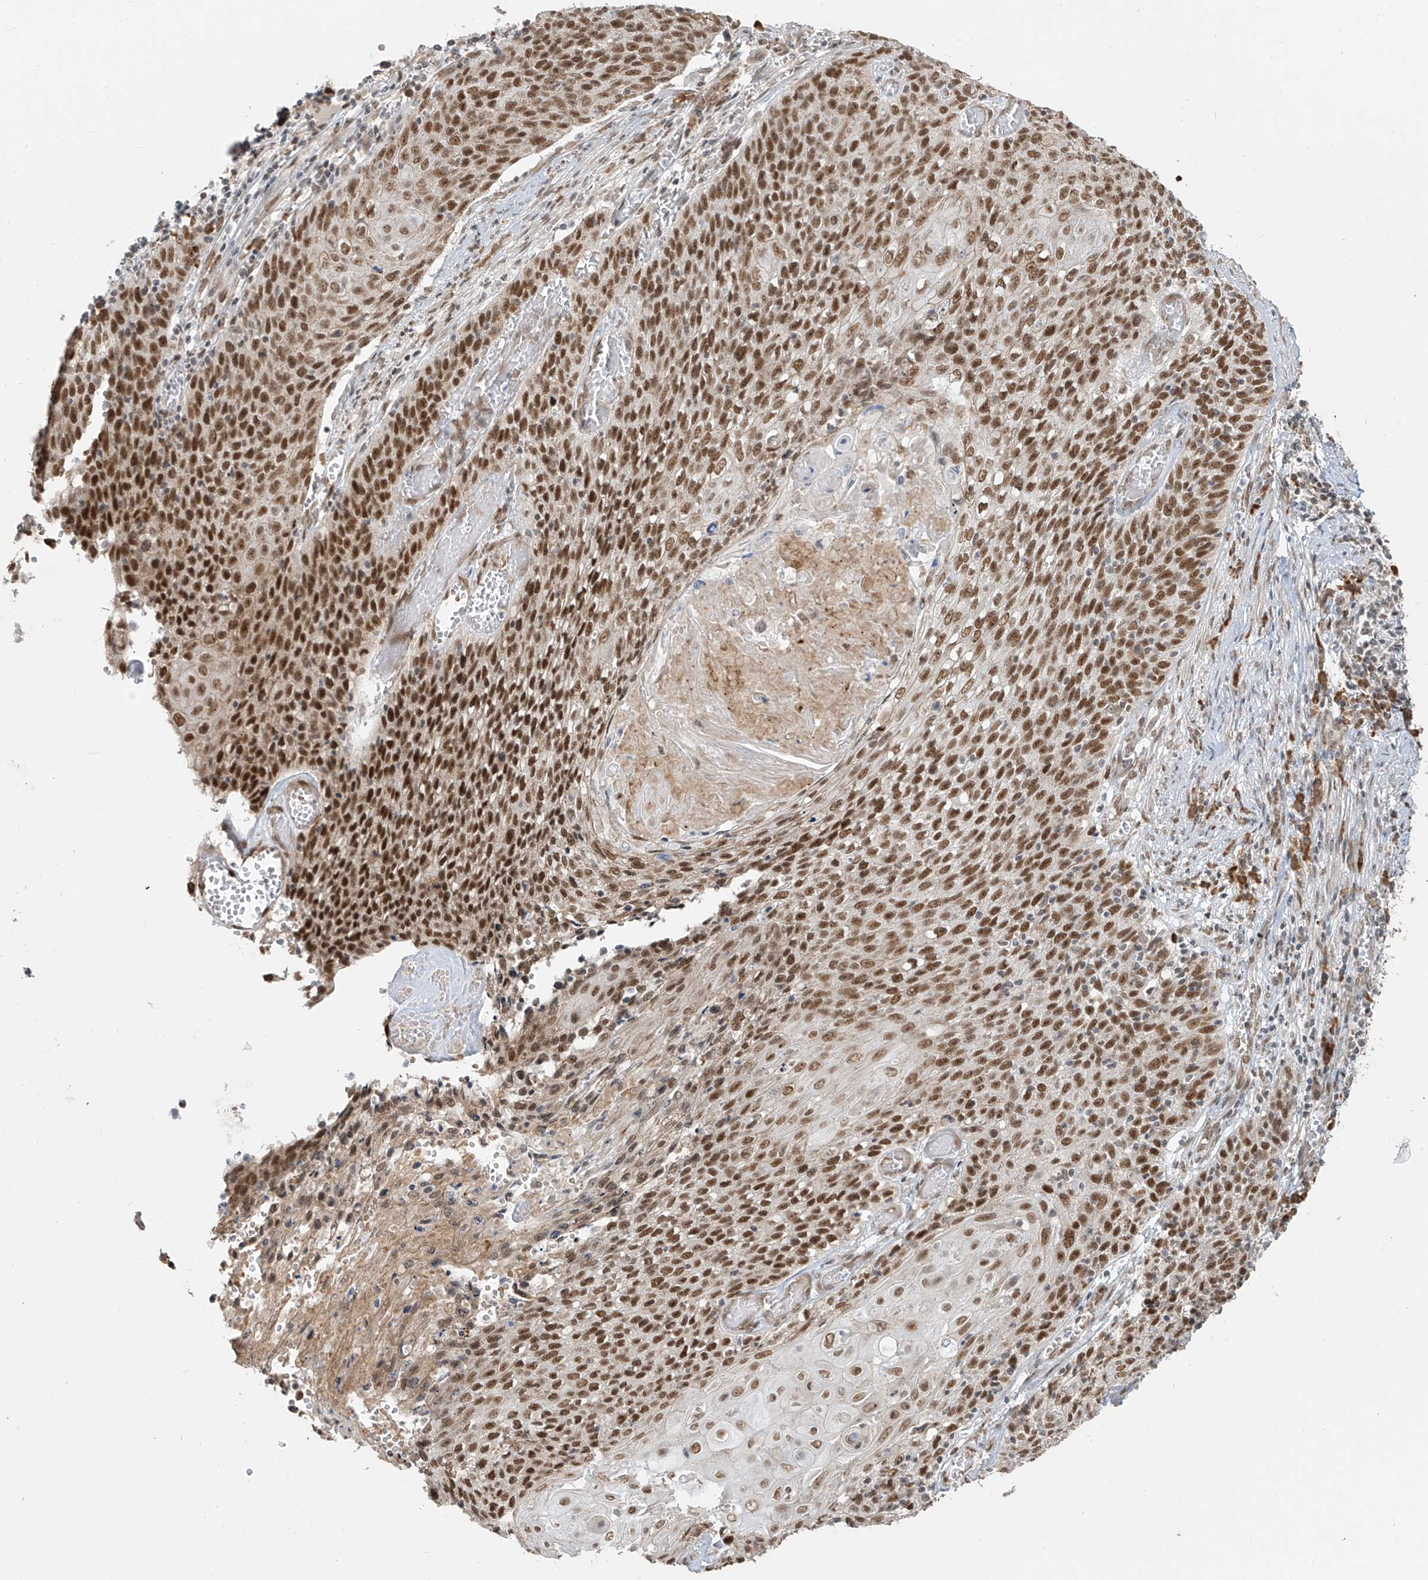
{"staining": {"intensity": "strong", "quantity": ">75%", "location": "nuclear"}, "tissue": "cervical cancer", "cell_type": "Tumor cells", "image_type": "cancer", "snomed": [{"axis": "morphology", "description": "Squamous cell carcinoma, NOS"}, {"axis": "topography", "description": "Cervix"}], "caption": "High-magnification brightfield microscopy of squamous cell carcinoma (cervical) stained with DAB (3,3'-diaminobenzidine) (brown) and counterstained with hematoxylin (blue). tumor cells exhibit strong nuclear positivity is seen in approximately>75% of cells.", "gene": "ZMYM2", "patient": {"sex": "female", "age": 39}}